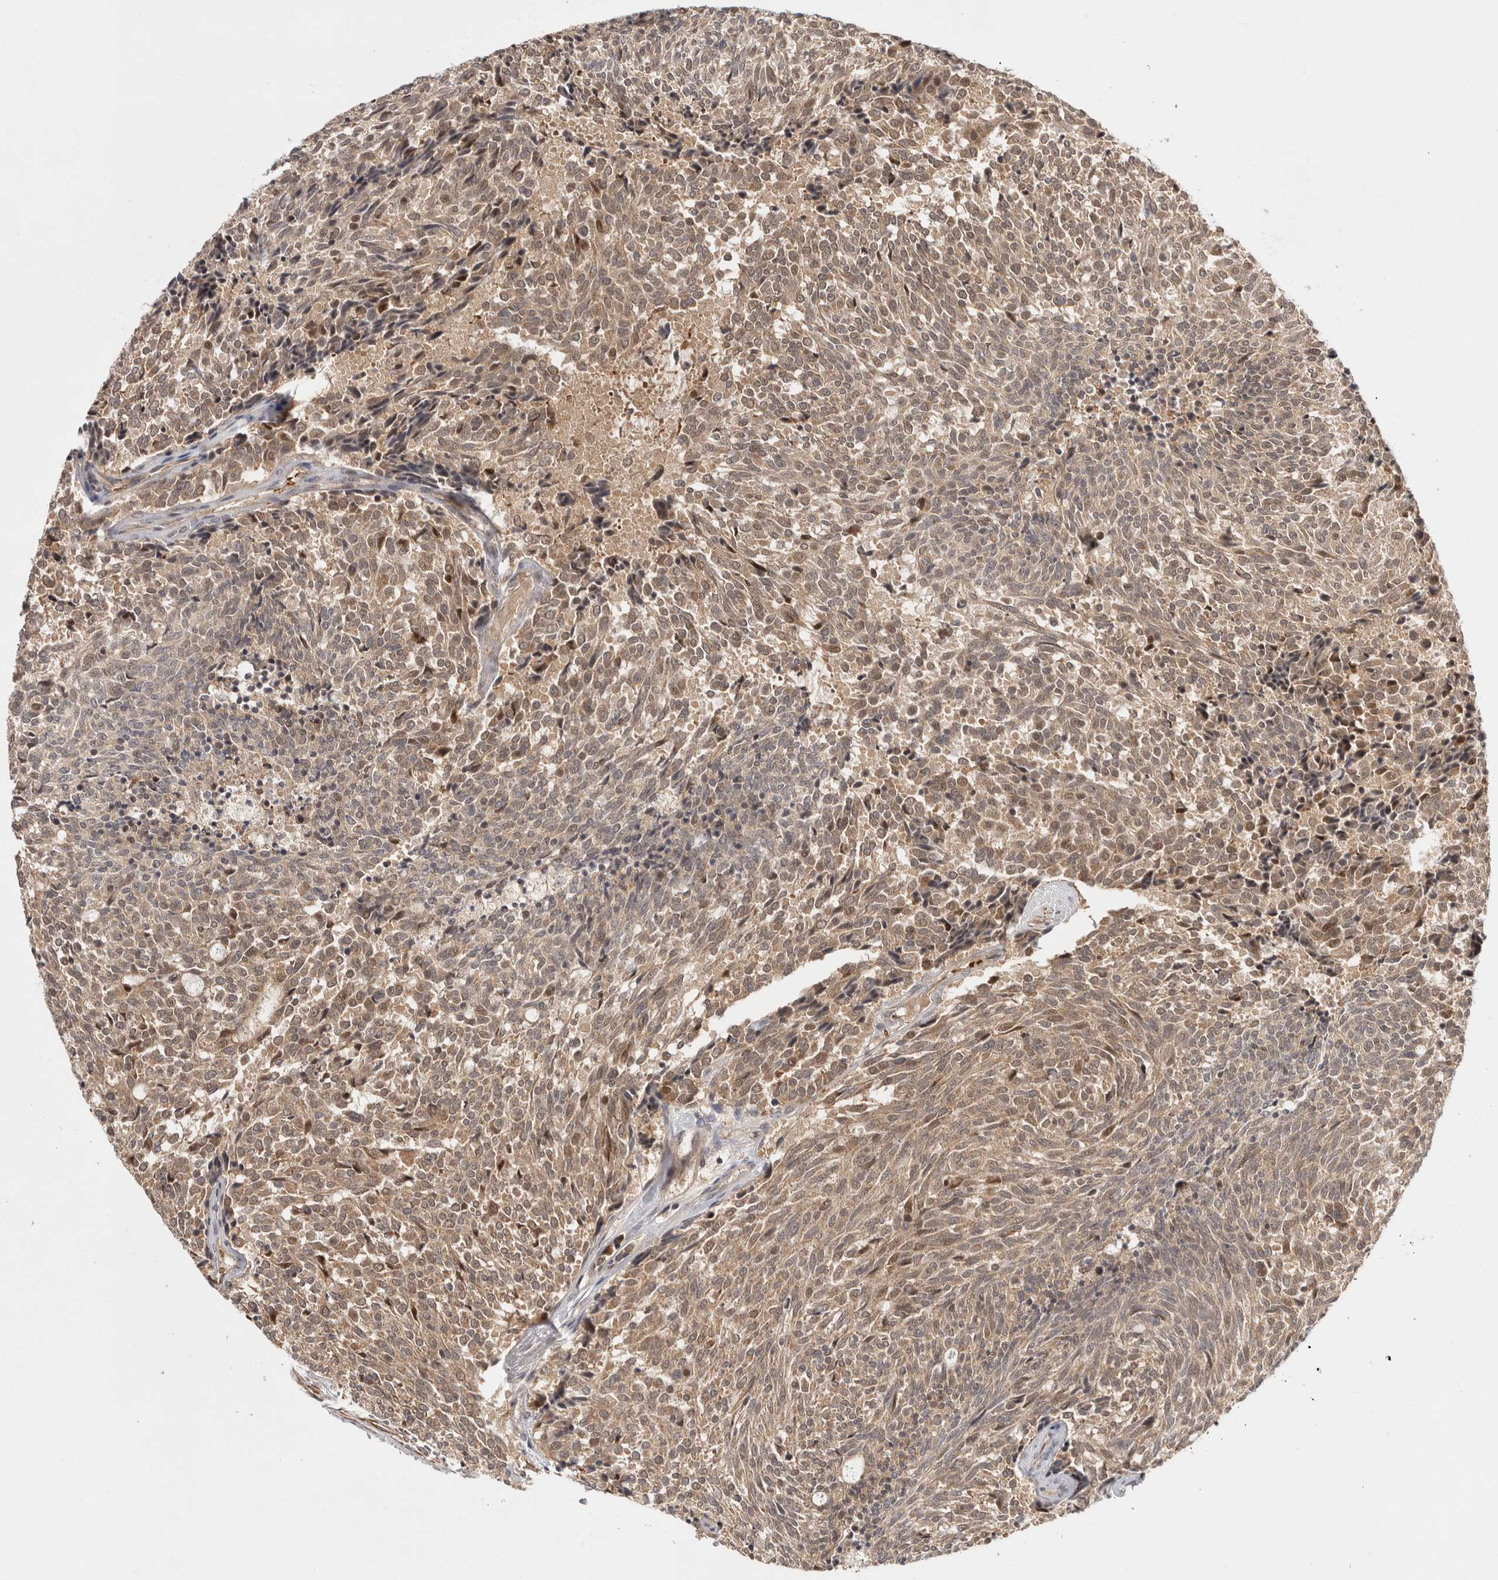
{"staining": {"intensity": "moderate", "quantity": ">75%", "location": "cytoplasmic/membranous"}, "tissue": "carcinoid", "cell_type": "Tumor cells", "image_type": "cancer", "snomed": [{"axis": "morphology", "description": "Carcinoid, malignant, NOS"}, {"axis": "topography", "description": "Pancreas"}], "caption": "A micrograph showing moderate cytoplasmic/membranous staining in approximately >75% of tumor cells in carcinoid, as visualized by brown immunohistochemical staining.", "gene": "ZNF318", "patient": {"sex": "female", "age": 54}}